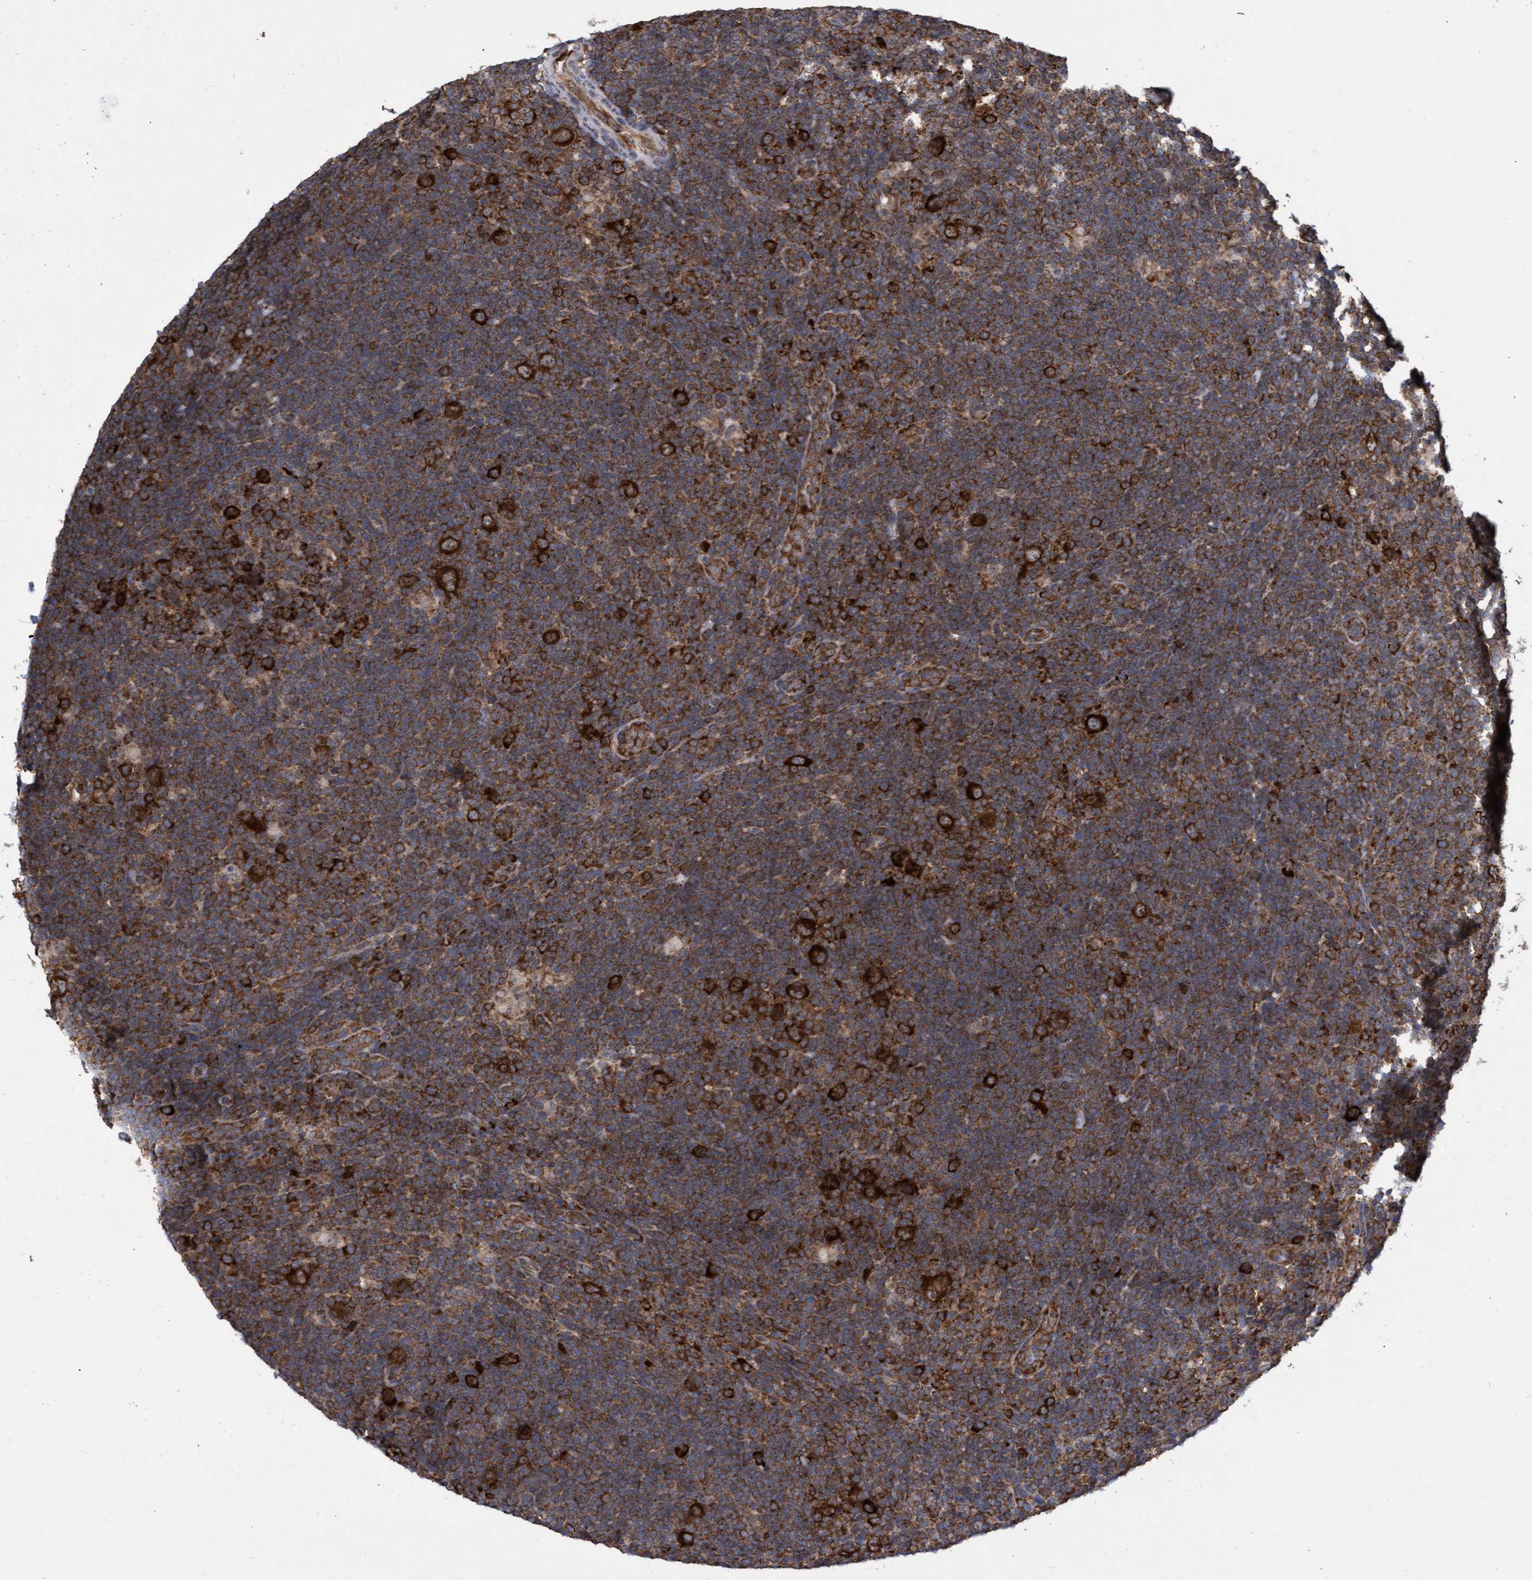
{"staining": {"intensity": "strong", "quantity": ">75%", "location": "cytoplasmic/membranous"}, "tissue": "lymphoma", "cell_type": "Tumor cells", "image_type": "cancer", "snomed": [{"axis": "morphology", "description": "Hodgkin's disease, NOS"}, {"axis": "topography", "description": "Lymph node"}], "caption": "Protein expression analysis of Hodgkin's disease demonstrates strong cytoplasmic/membranous positivity in about >75% of tumor cells. (DAB = brown stain, brightfield microscopy at high magnification).", "gene": "ABCF2", "patient": {"sex": "female", "age": 57}}